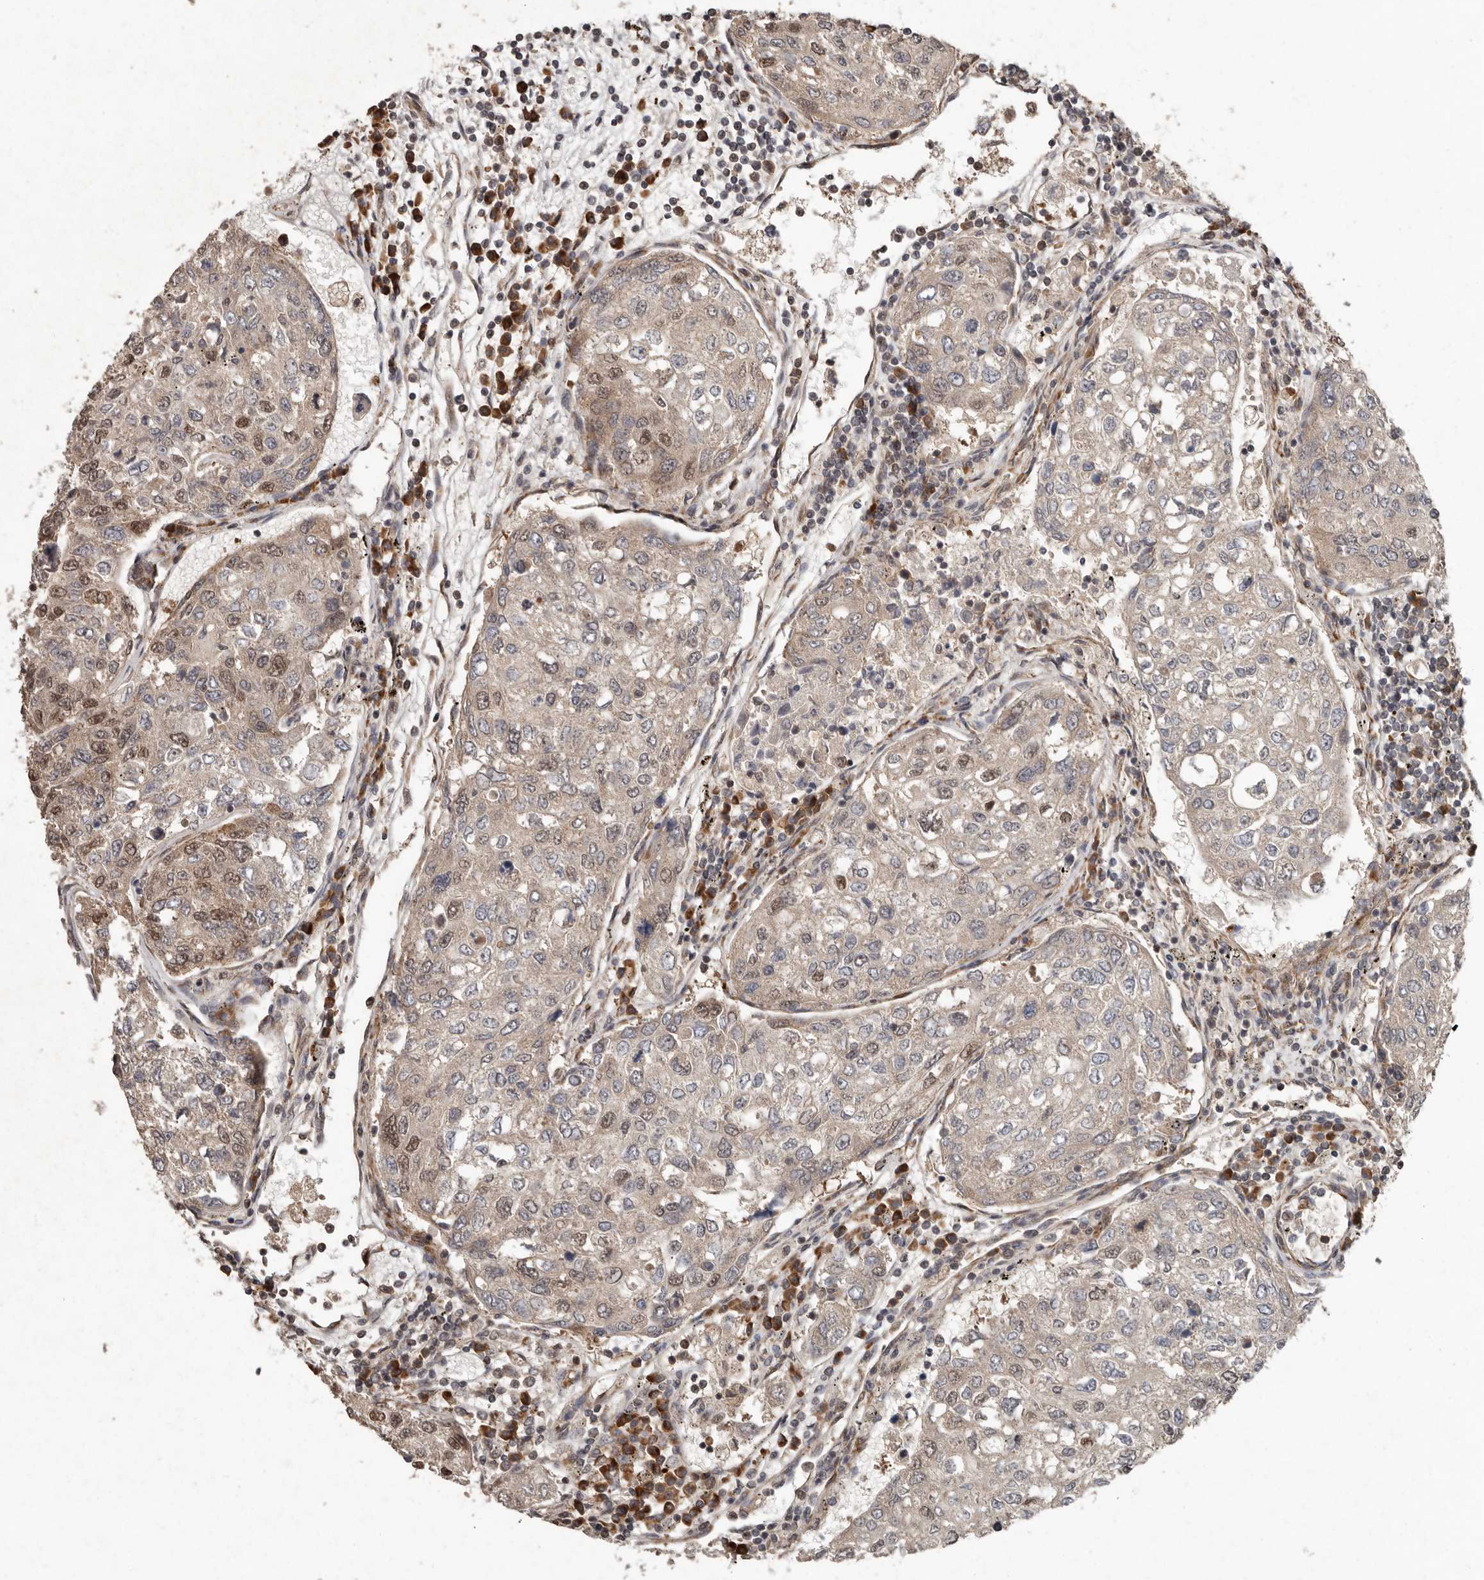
{"staining": {"intensity": "moderate", "quantity": "<25%", "location": "cytoplasmic/membranous,nuclear"}, "tissue": "urothelial cancer", "cell_type": "Tumor cells", "image_type": "cancer", "snomed": [{"axis": "morphology", "description": "Urothelial carcinoma, High grade"}, {"axis": "topography", "description": "Lymph node"}, {"axis": "topography", "description": "Urinary bladder"}], "caption": "Human urothelial cancer stained with a brown dye demonstrates moderate cytoplasmic/membranous and nuclear positive staining in about <25% of tumor cells.", "gene": "LRGUK", "patient": {"sex": "male", "age": 51}}